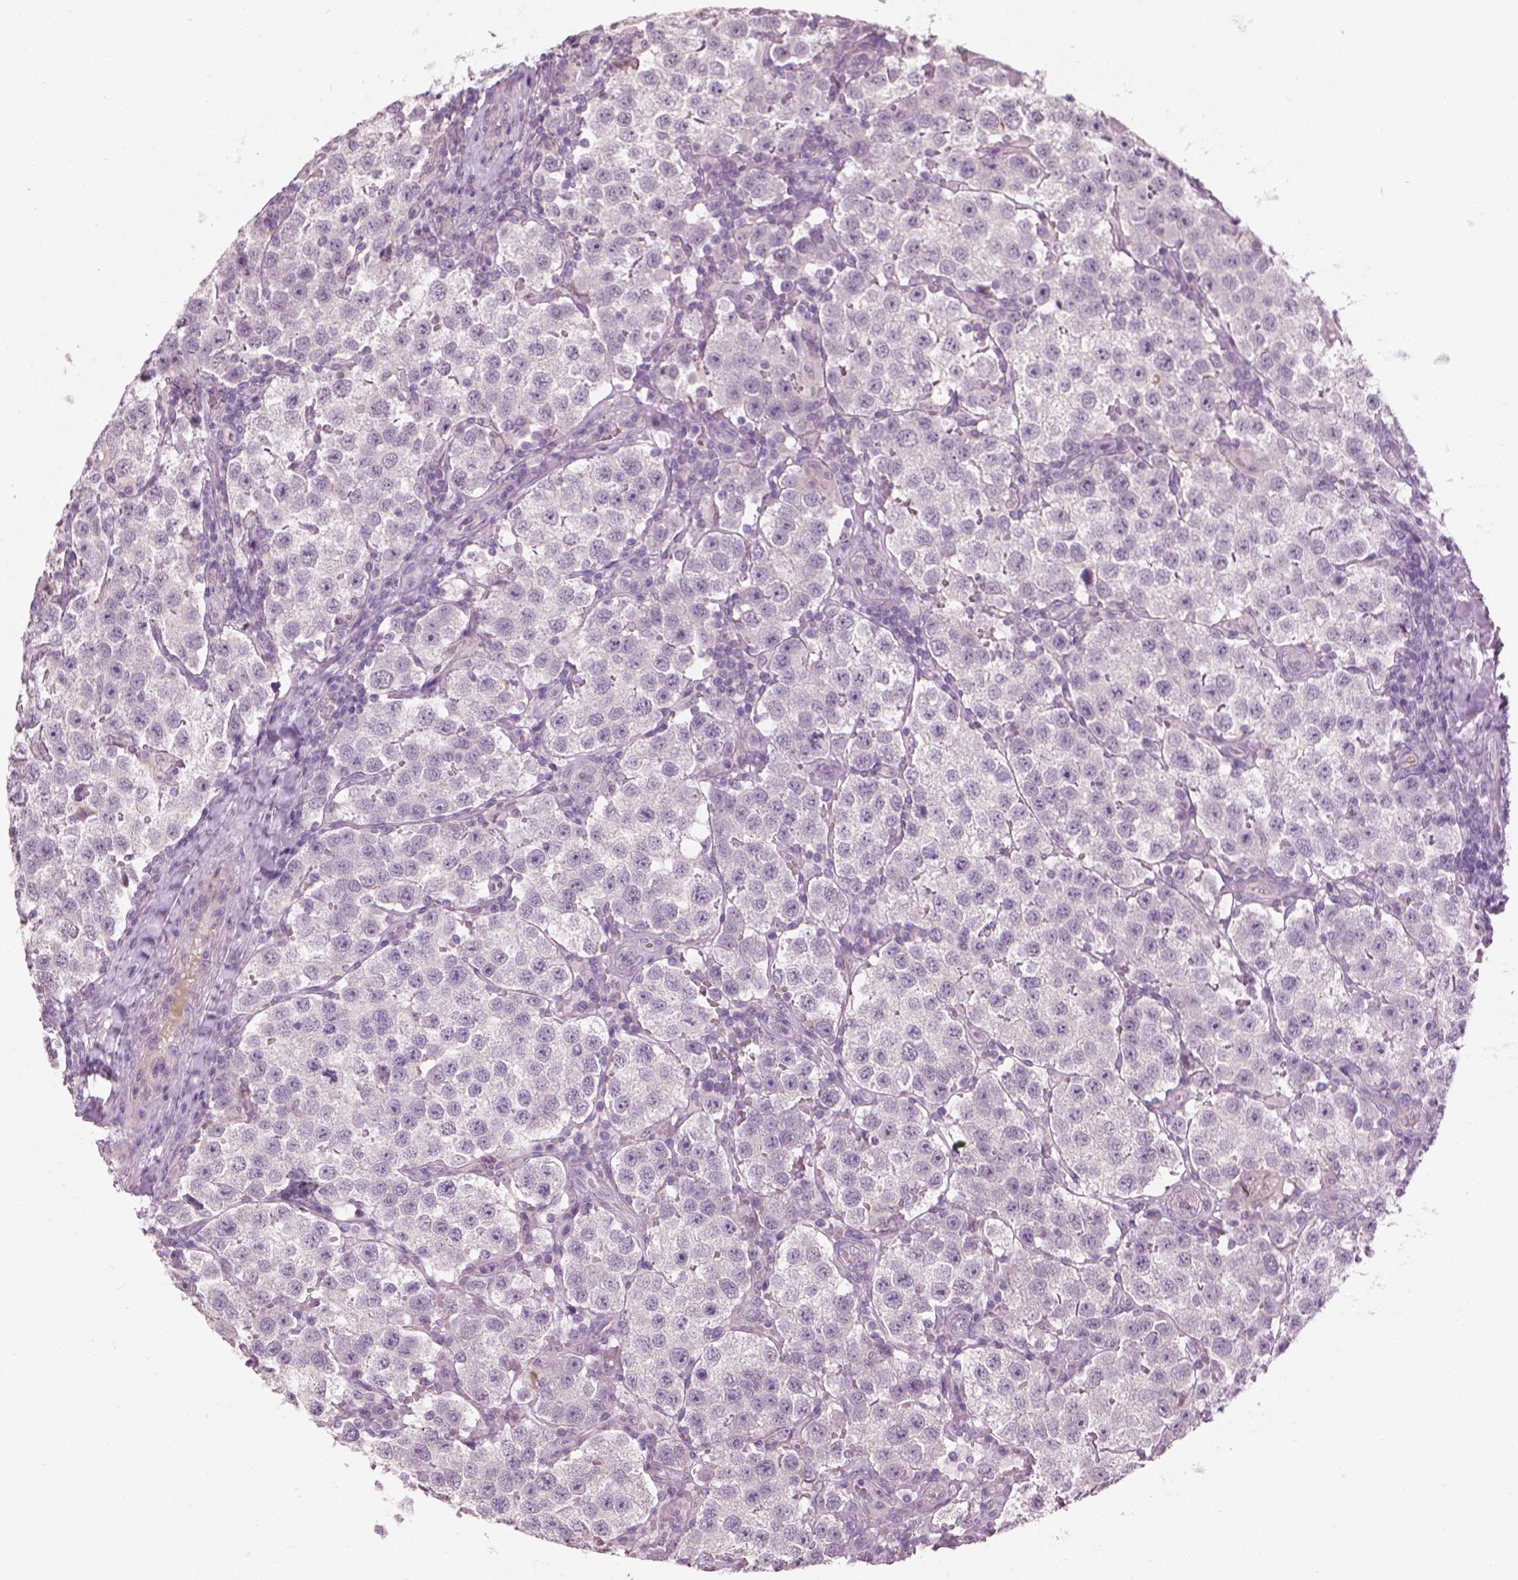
{"staining": {"intensity": "negative", "quantity": "none", "location": "none"}, "tissue": "testis cancer", "cell_type": "Tumor cells", "image_type": "cancer", "snomed": [{"axis": "morphology", "description": "Seminoma, NOS"}, {"axis": "topography", "description": "Testis"}], "caption": "Testis cancer was stained to show a protein in brown. There is no significant staining in tumor cells. (DAB (3,3'-diaminobenzidine) immunohistochemistry (IHC) with hematoxylin counter stain).", "gene": "SAXO2", "patient": {"sex": "male", "age": 37}}